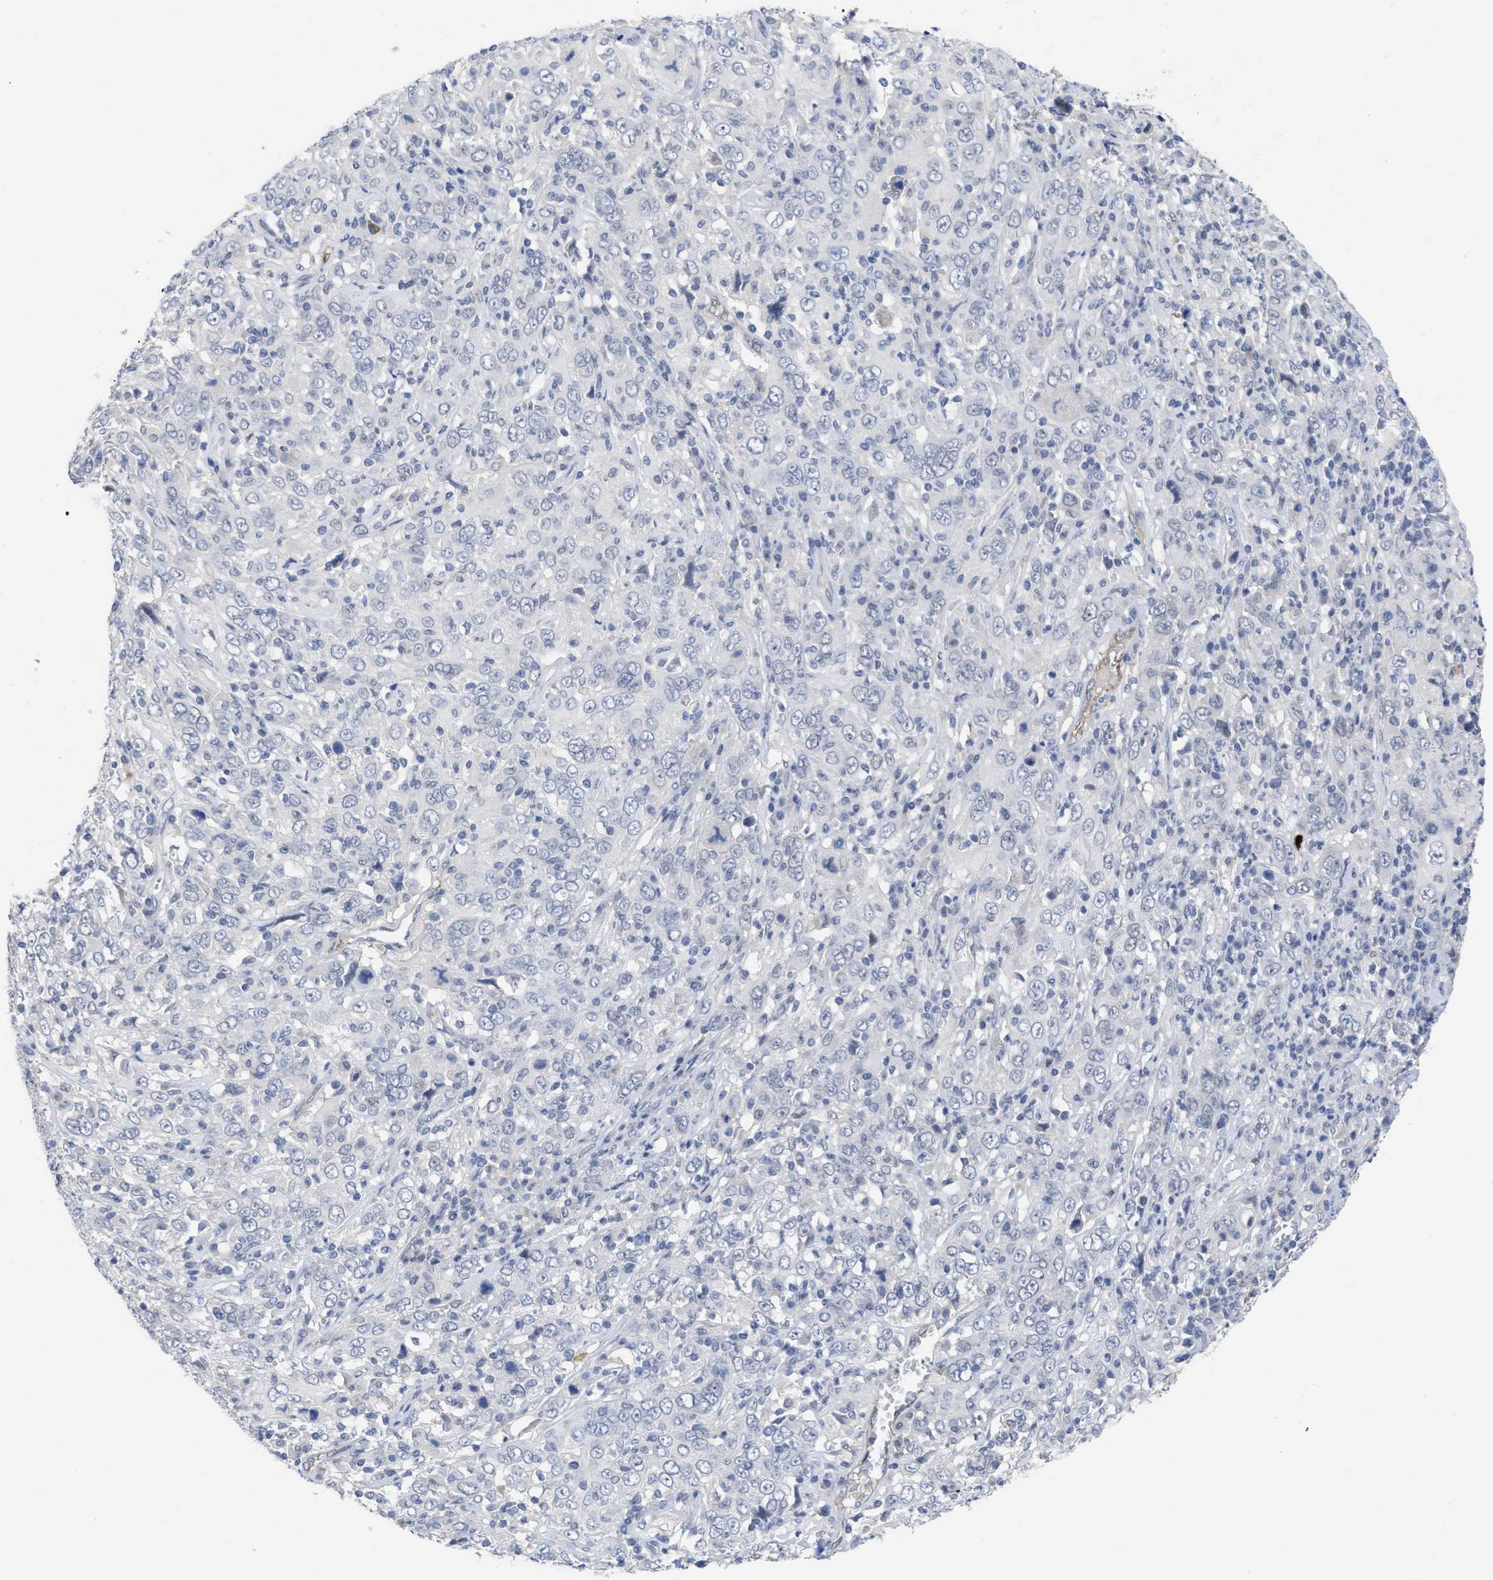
{"staining": {"intensity": "negative", "quantity": "none", "location": "none"}, "tissue": "cervical cancer", "cell_type": "Tumor cells", "image_type": "cancer", "snomed": [{"axis": "morphology", "description": "Squamous cell carcinoma, NOS"}, {"axis": "topography", "description": "Cervix"}], "caption": "This is a histopathology image of immunohistochemistry staining of cervical cancer, which shows no positivity in tumor cells.", "gene": "ACKR1", "patient": {"sex": "female", "age": 46}}